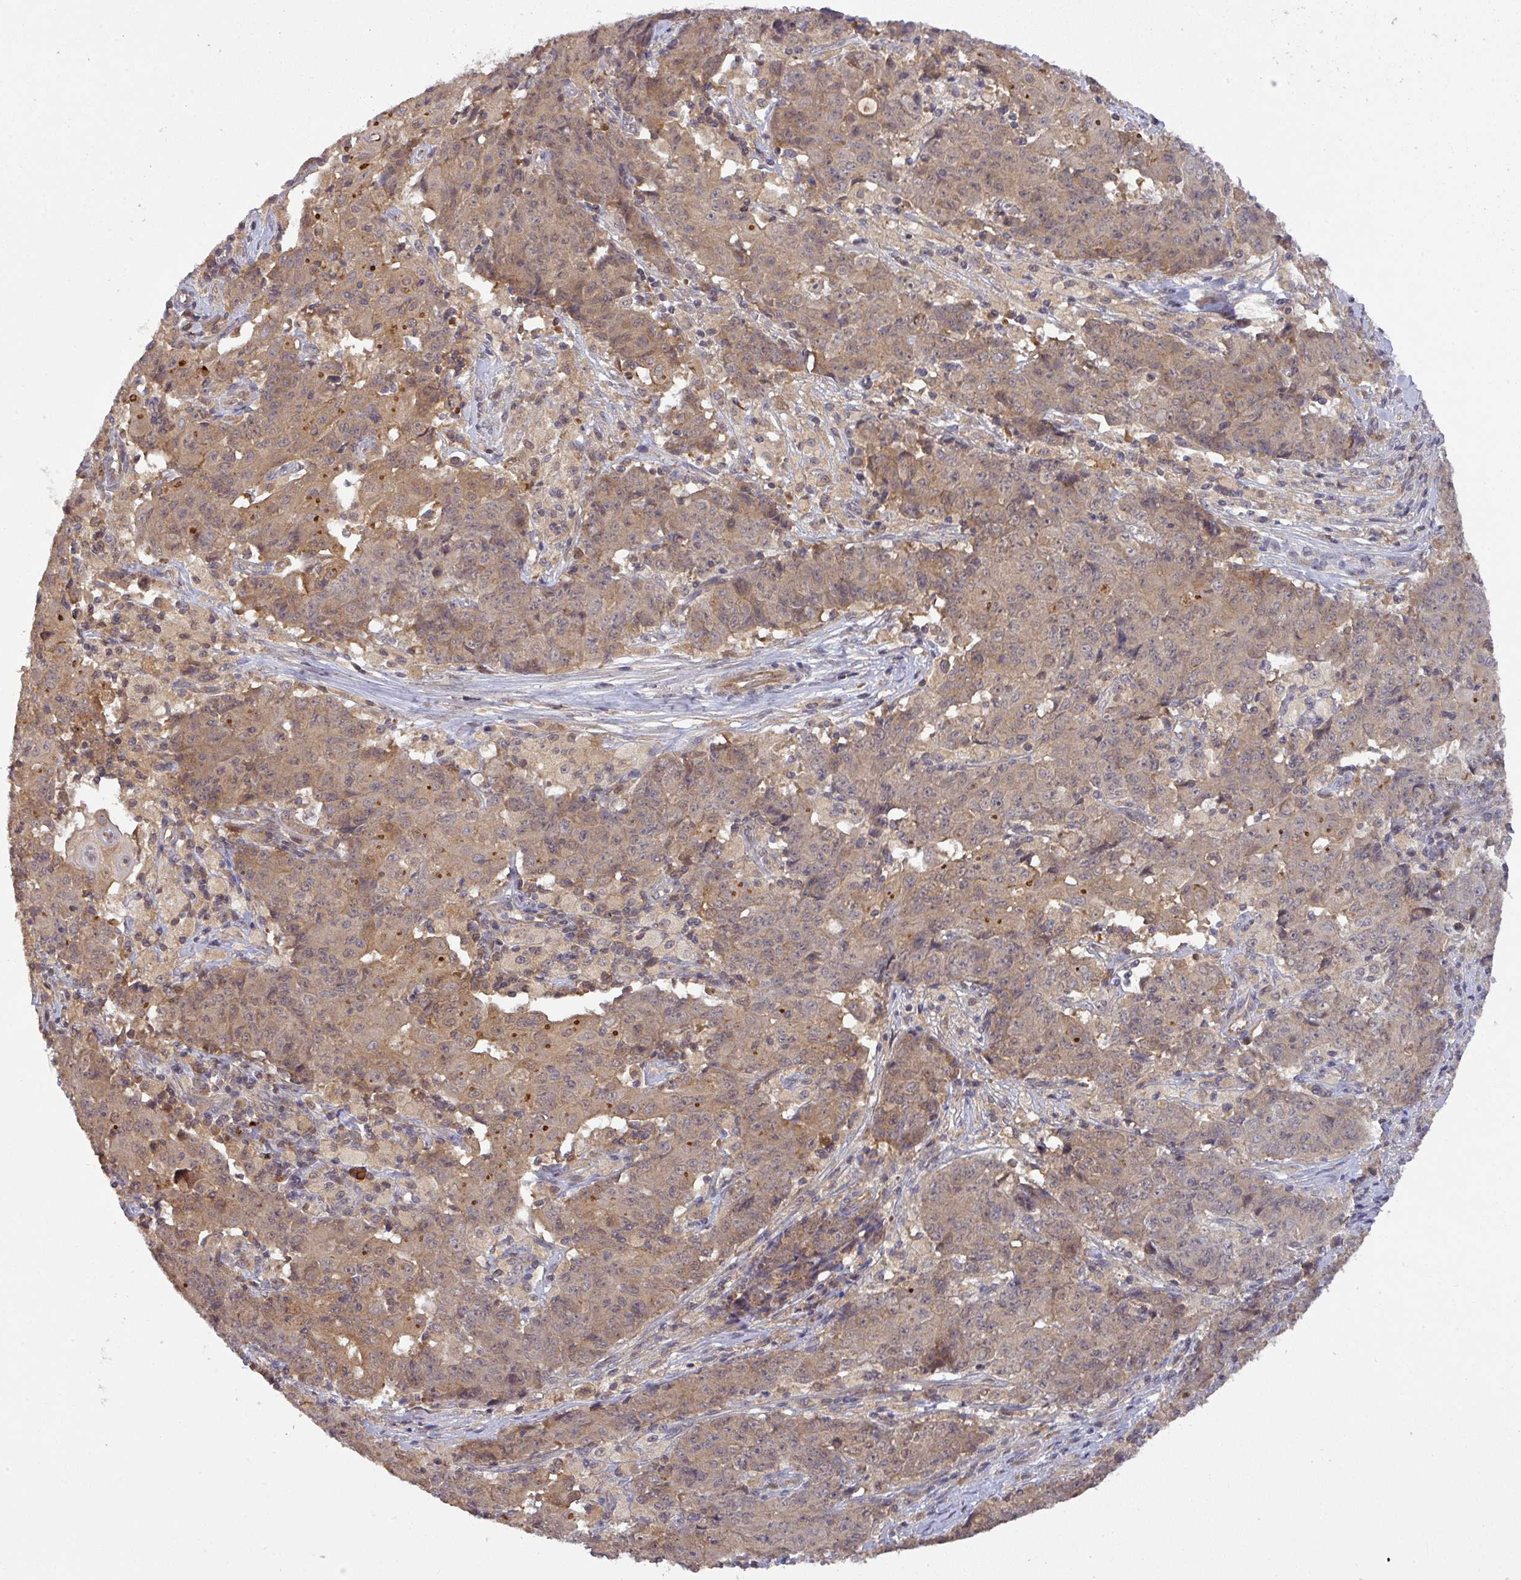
{"staining": {"intensity": "moderate", "quantity": ">75%", "location": "cytoplasmic/membranous"}, "tissue": "ovarian cancer", "cell_type": "Tumor cells", "image_type": "cancer", "snomed": [{"axis": "morphology", "description": "Carcinoma, endometroid"}, {"axis": "topography", "description": "Ovary"}], "caption": "A brown stain labels moderate cytoplasmic/membranous positivity of a protein in human ovarian endometroid carcinoma tumor cells. The staining was performed using DAB to visualize the protein expression in brown, while the nuclei were stained in blue with hematoxylin (Magnification: 20x).", "gene": "CCDC121", "patient": {"sex": "female", "age": 42}}